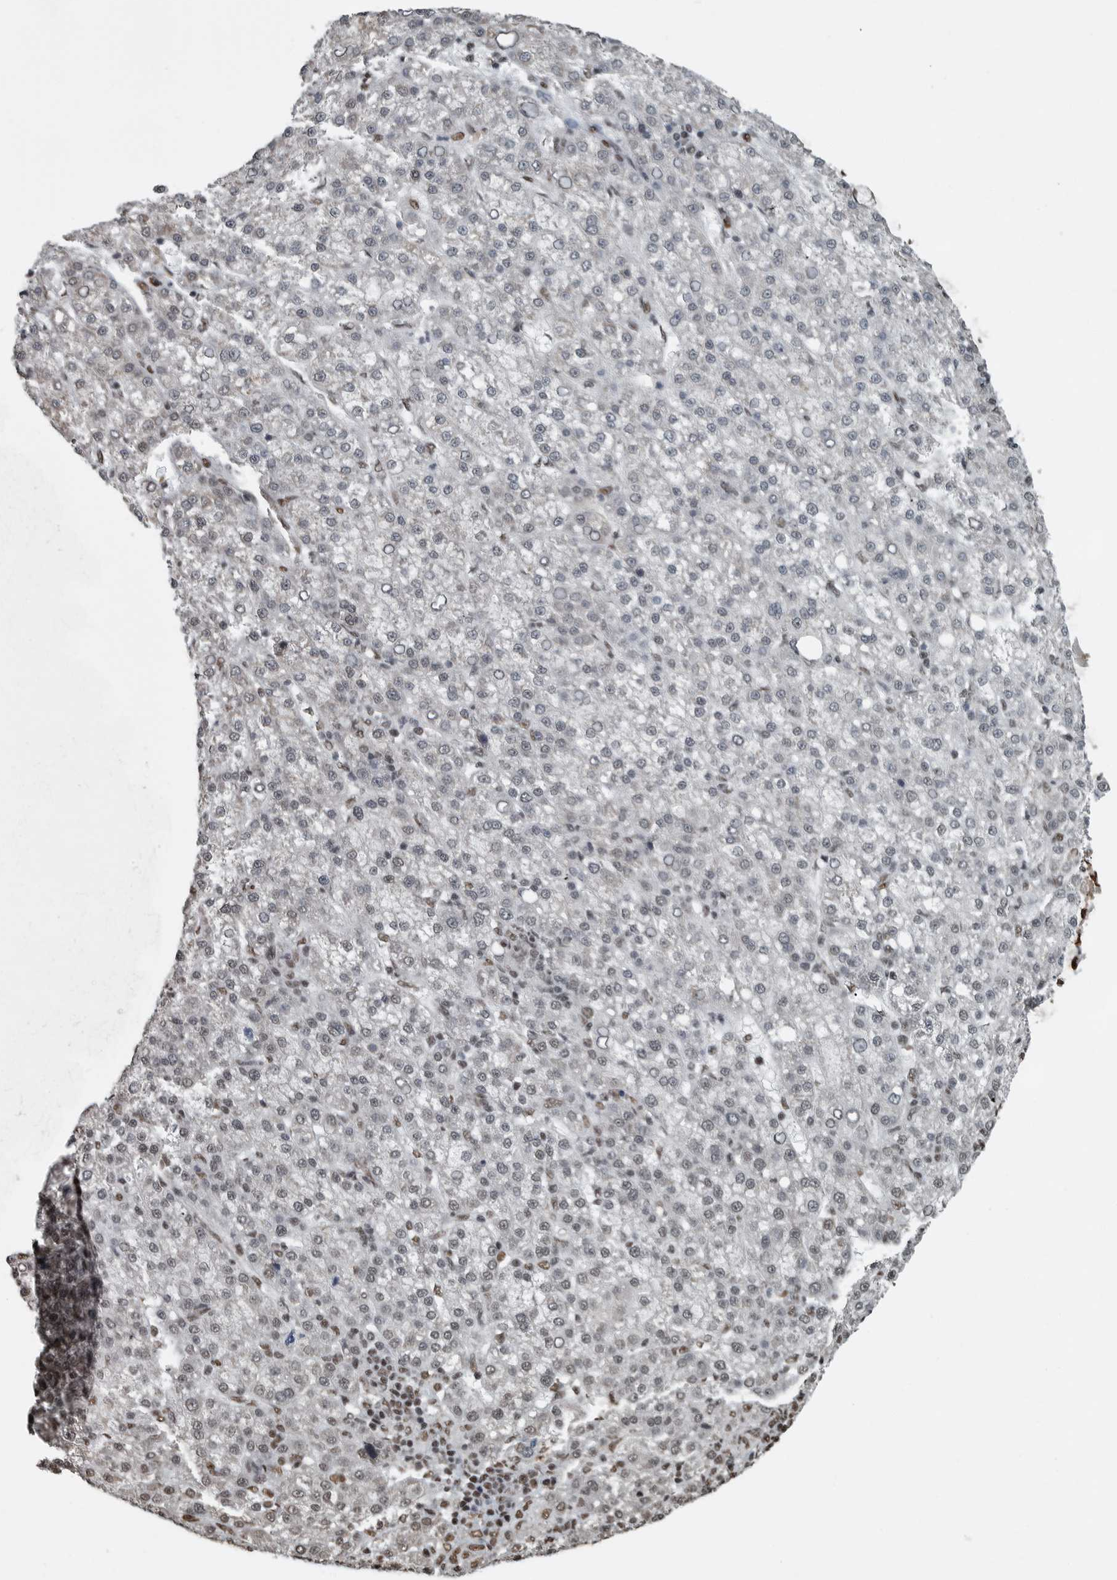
{"staining": {"intensity": "negative", "quantity": "none", "location": "none"}, "tissue": "liver cancer", "cell_type": "Tumor cells", "image_type": "cancer", "snomed": [{"axis": "morphology", "description": "Carcinoma, Hepatocellular, NOS"}, {"axis": "topography", "description": "Liver"}], "caption": "This photomicrograph is of liver hepatocellular carcinoma stained with immunohistochemistry (IHC) to label a protein in brown with the nuclei are counter-stained blue. There is no staining in tumor cells.", "gene": "TGS1", "patient": {"sex": "female", "age": 58}}